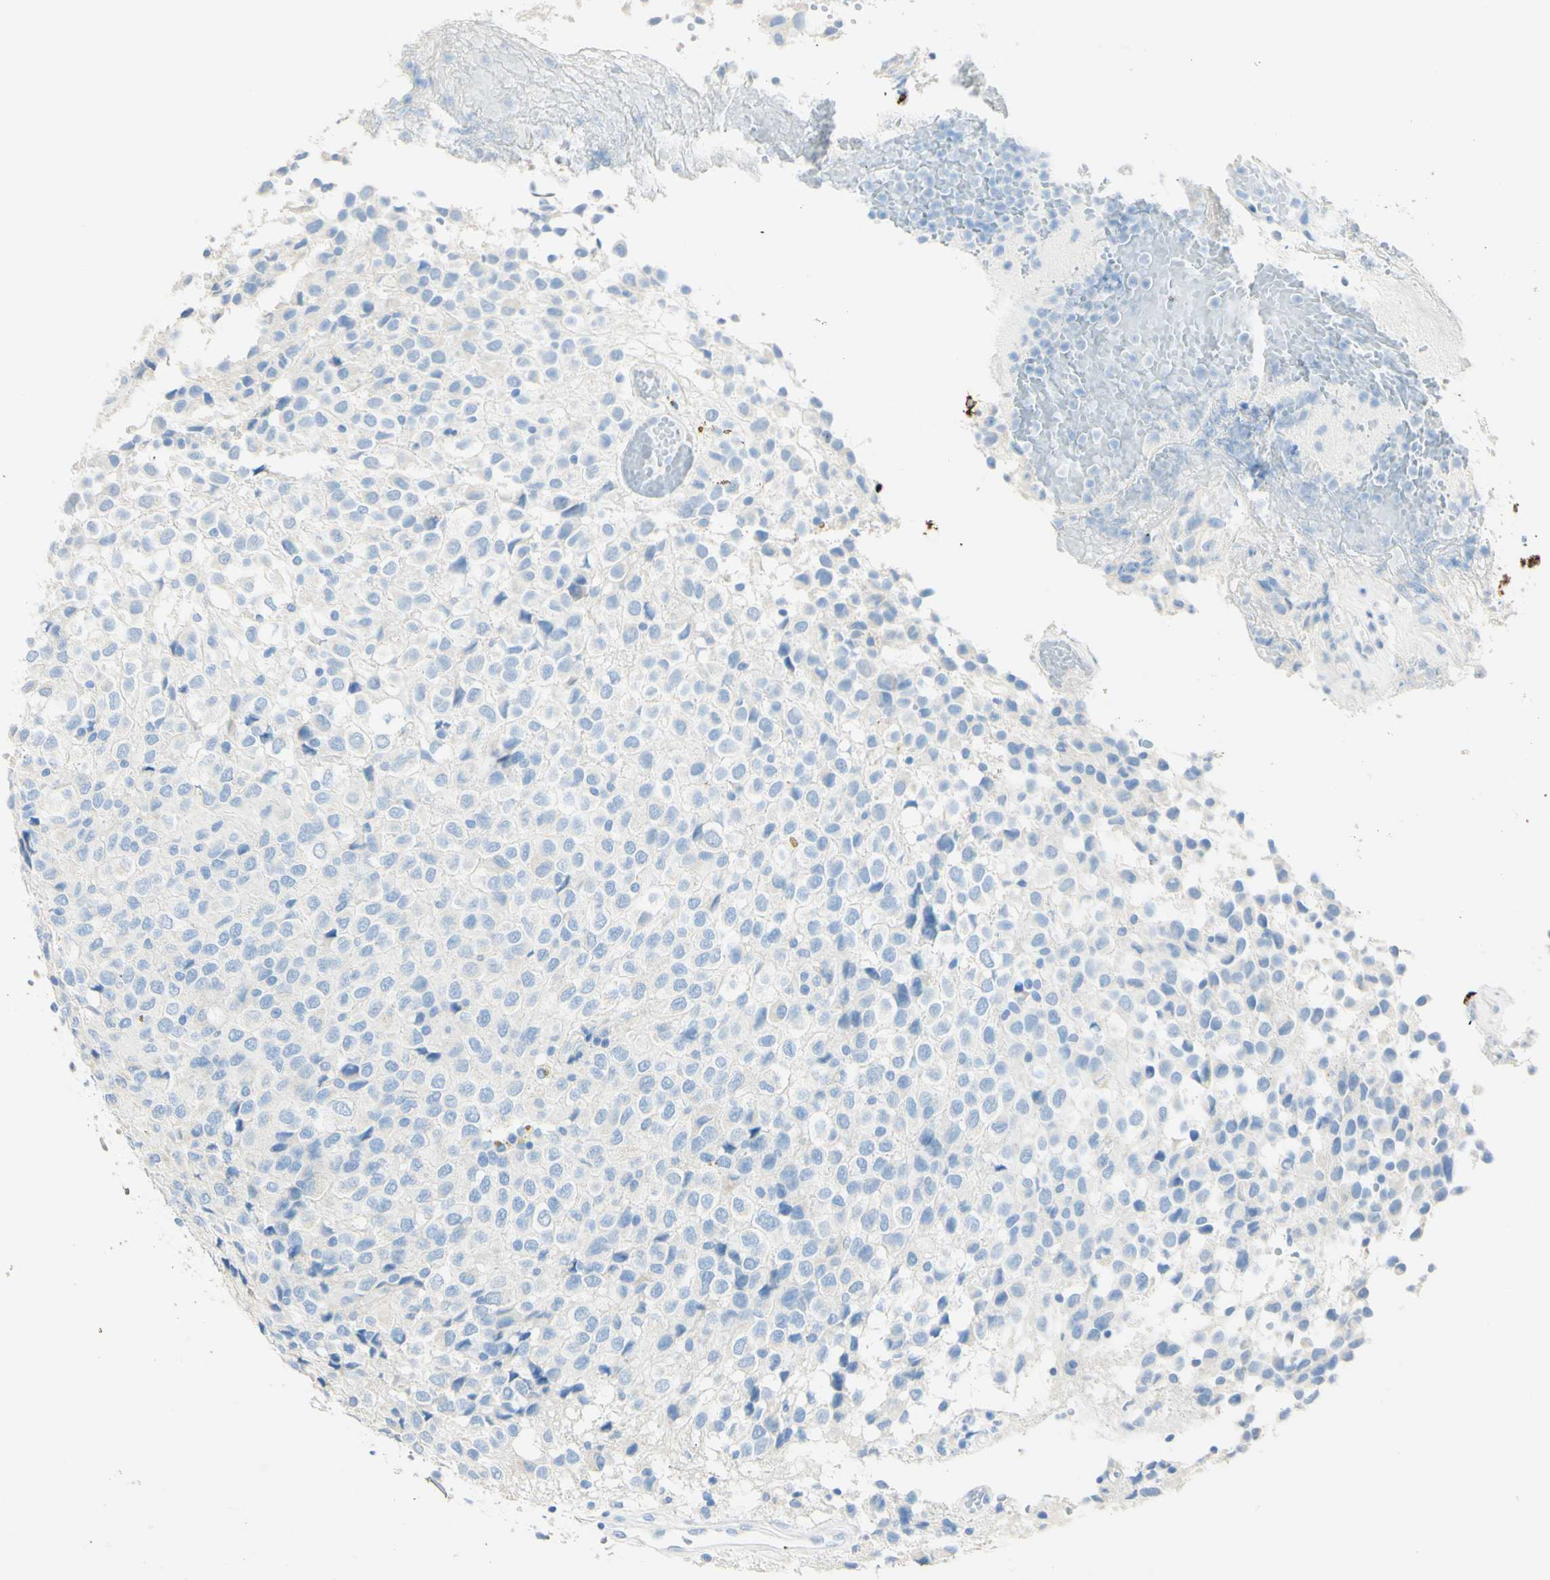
{"staining": {"intensity": "negative", "quantity": "none", "location": "none"}, "tissue": "glioma", "cell_type": "Tumor cells", "image_type": "cancer", "snomed": [{"axis": "morphology", "description": "Glioma, malignant, High grade"}, {"axis": "topography", "description": "Brain"}], "caption": "This is an immunohistochemistry histopathology image of malignant glioma (high-grade). There is no expression in tumor cells.", "gene": "PIGR", "patient": {"sex": "male", "age": 32}}